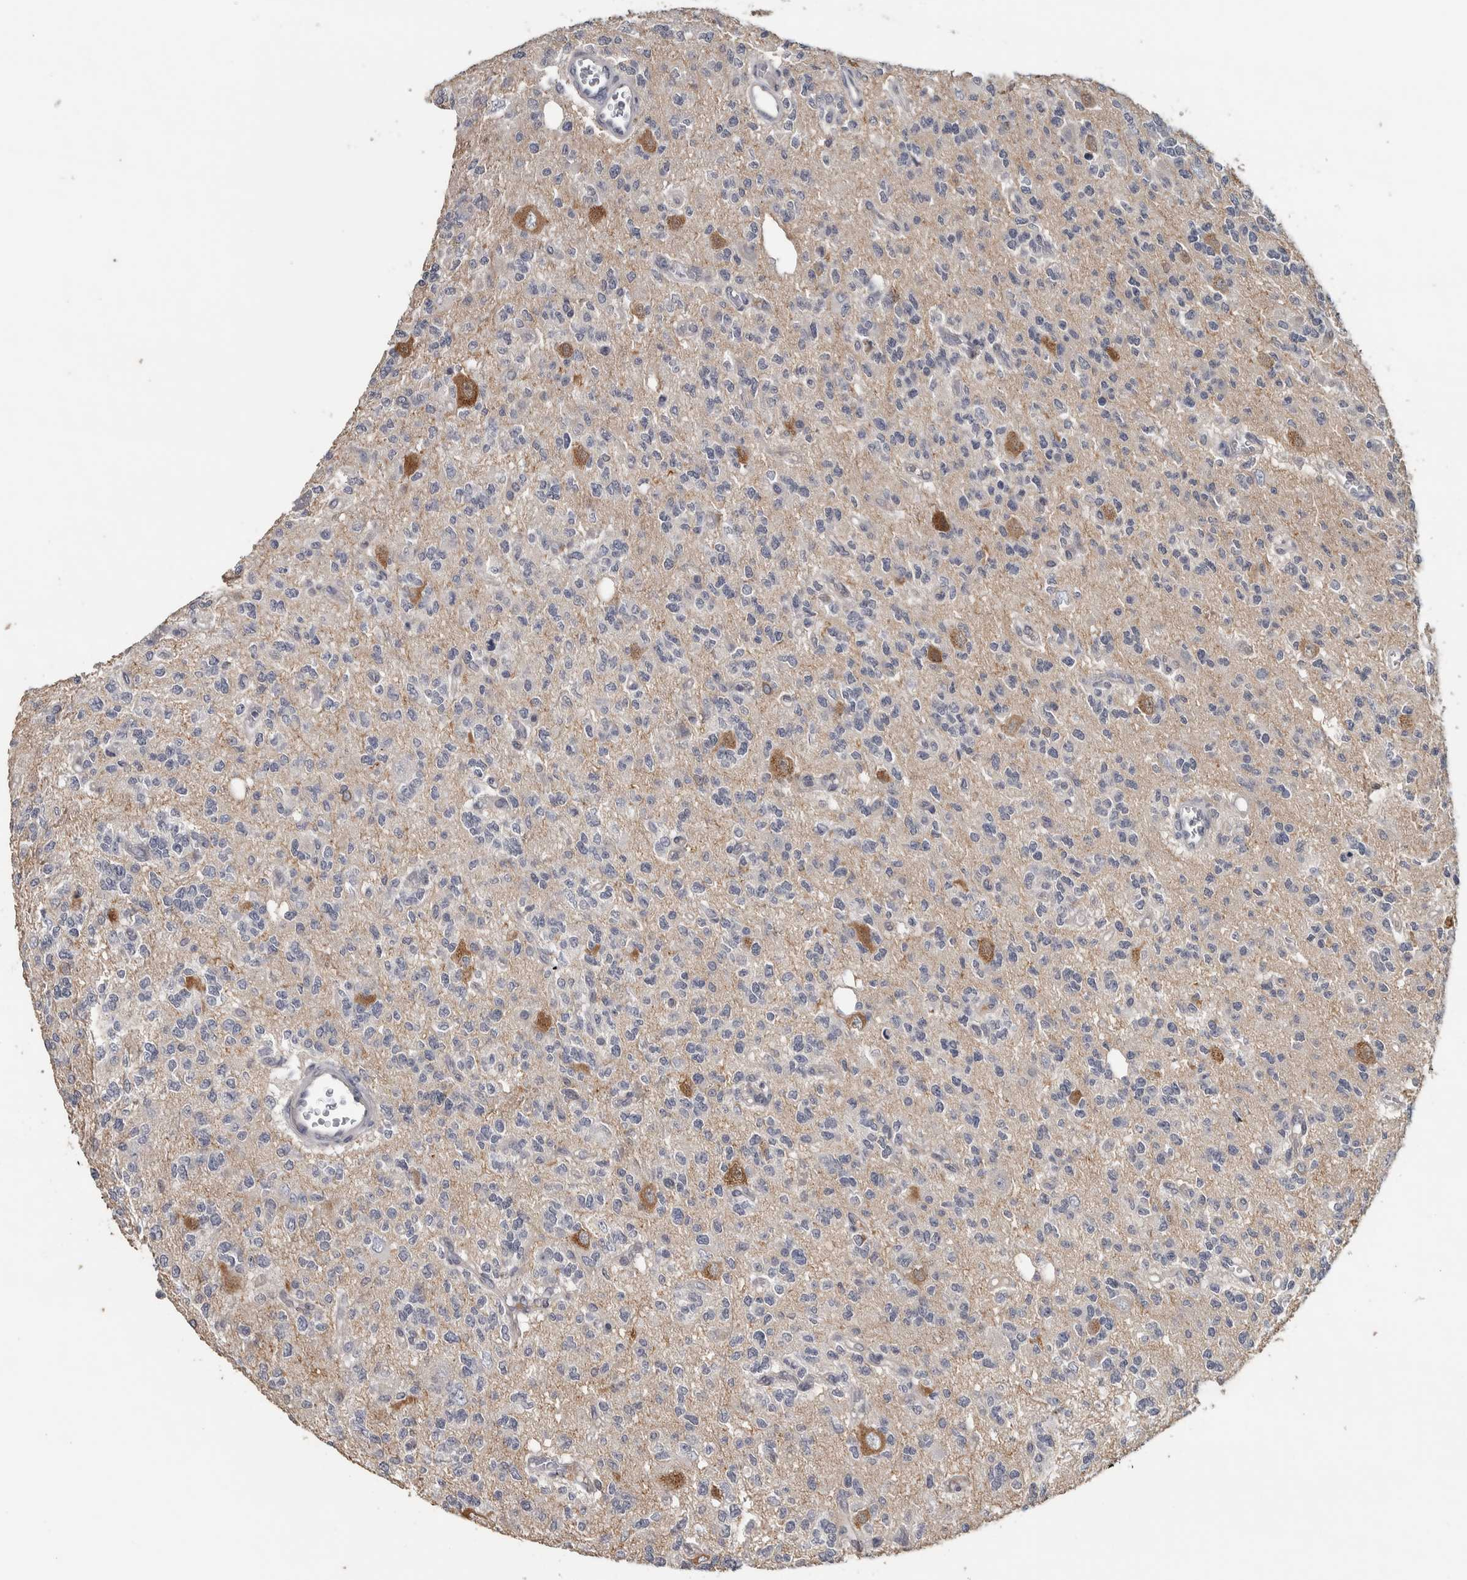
{"staining": {"intensity": "negative", "quantity": "none", "location": "none"}, "tissue": "glioma", "cell_type": "Tumor cells", "image_type": "cancer", "snomed": [{"axis": "morphology", "description": "Glioma, malignant, Low grade"}, {"axis": "topography", "description": "Brain"}], "caption": "A photomicrograph of glioma stained for a protein shows no brown staining in tumor cells. (DAB immunohistochemistry with hematoxylin counter stain).", "gene": "NECAB1", "patient": {"sex": "male", "age": 38}}